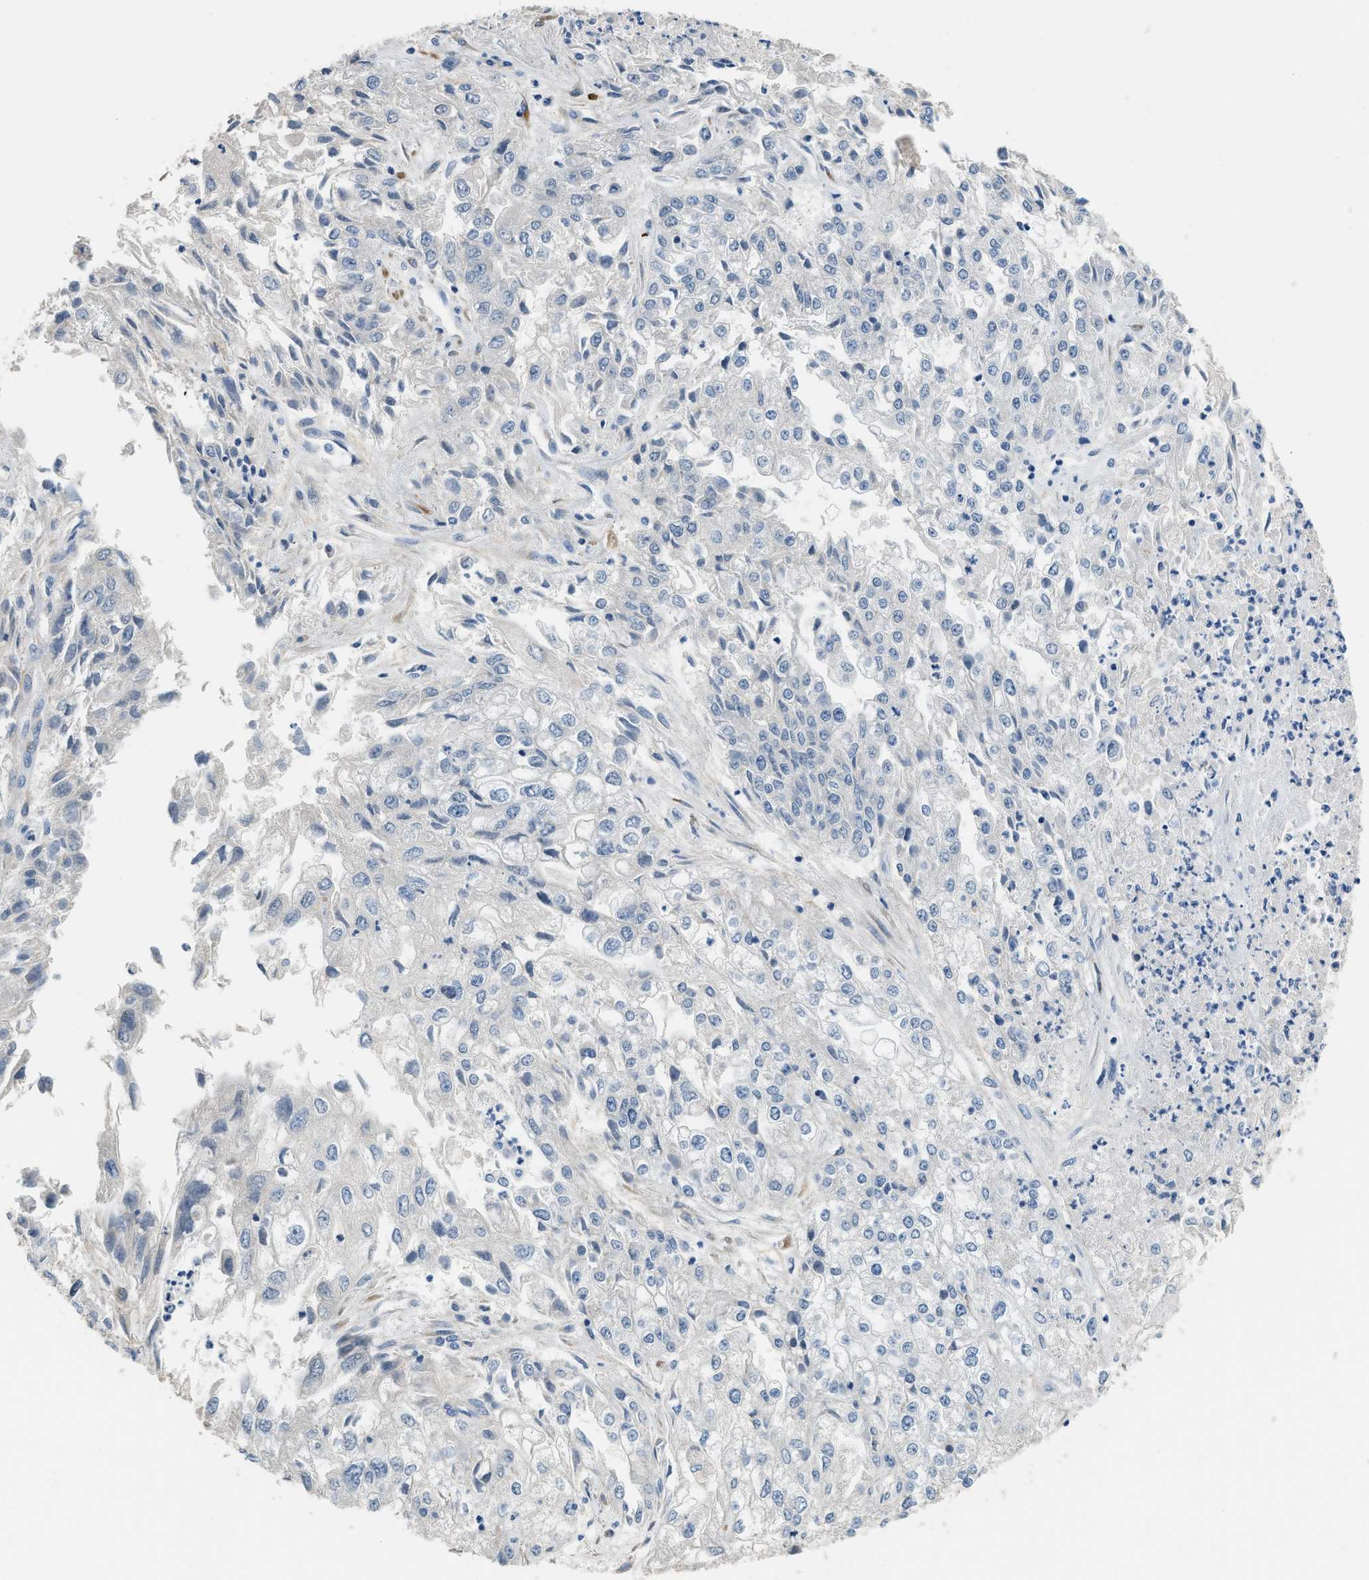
{"staining": {"intensity": "negative", "quantity": "none", "location": "none"}, "tissue": "endometrial cancer", "cell_type": "Tumor cells", "image_type": "cancer", "snomed": [{"axis": "morphology", "description": "Adenocarcinoma, NOS"}, {"axis": "topography", "description": "Endometrium"}], "caption": "Micrograph shows no protein expression in tumor cells of endometrial adenocarcinoma tissue.", "gene": "TMEM154", "patient": {"sex": "female", "age": 49}}